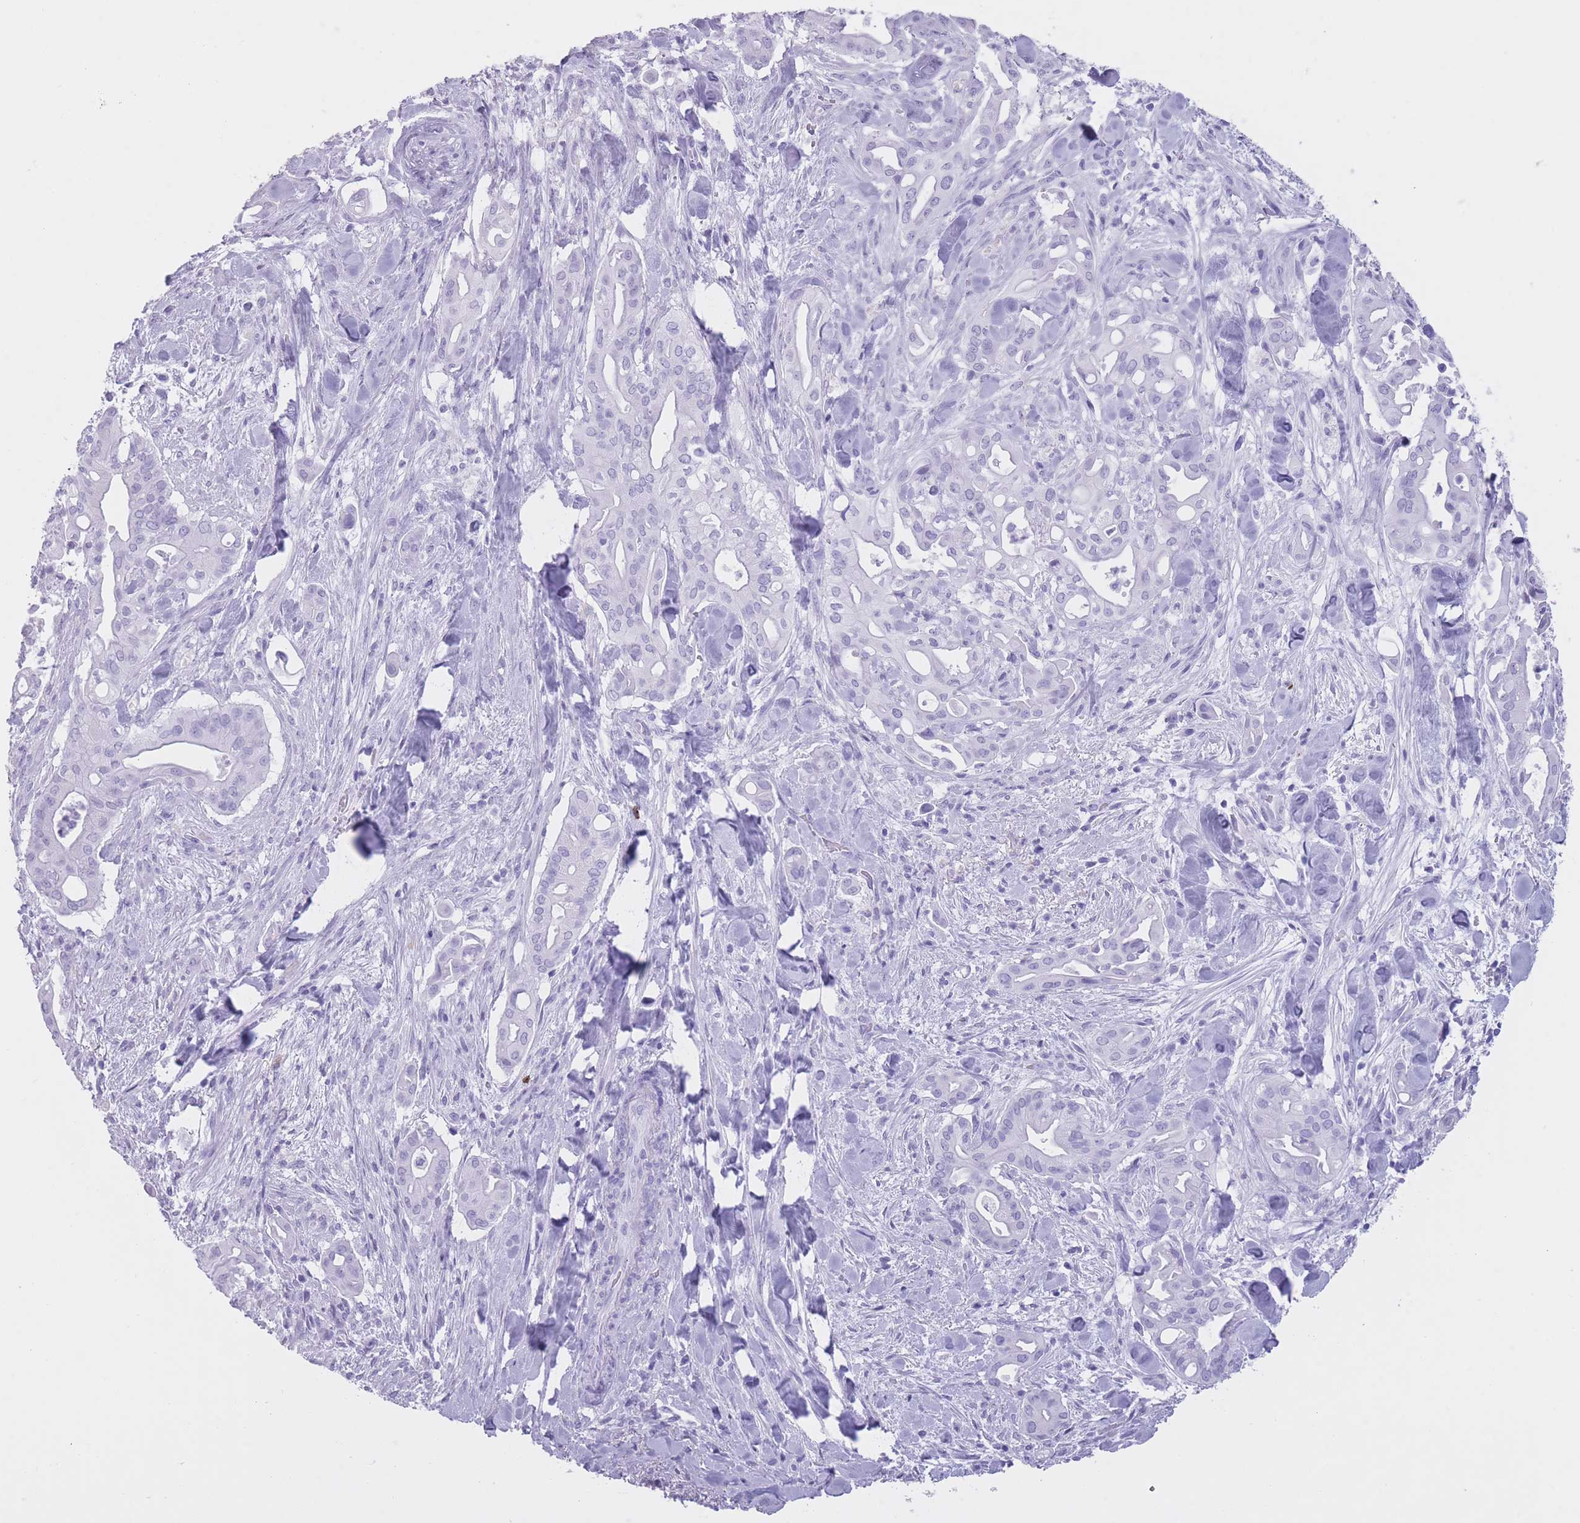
{"staining": {"intensity": "negative", "quantity": "none", "location": "none"}, "tissue": "liver cancer", "cell_type": "Tumor cells", "image_type": "cancer", "snomed": [{"axis": "morphology", "description": "Cholangiocarcinoma"}, {"axis": "topography", "description": "Liver"}], "caption": "Immunohistochemistry histopathology image of neoplastic tissue: cholangiocarcinoma (liver) stained with DAB (3,3'-diaminobenzidine) shows no significant protein staining in tumor cells.", "gene": "OR4F21", "patient": {"sex": "female", "age": 68}}